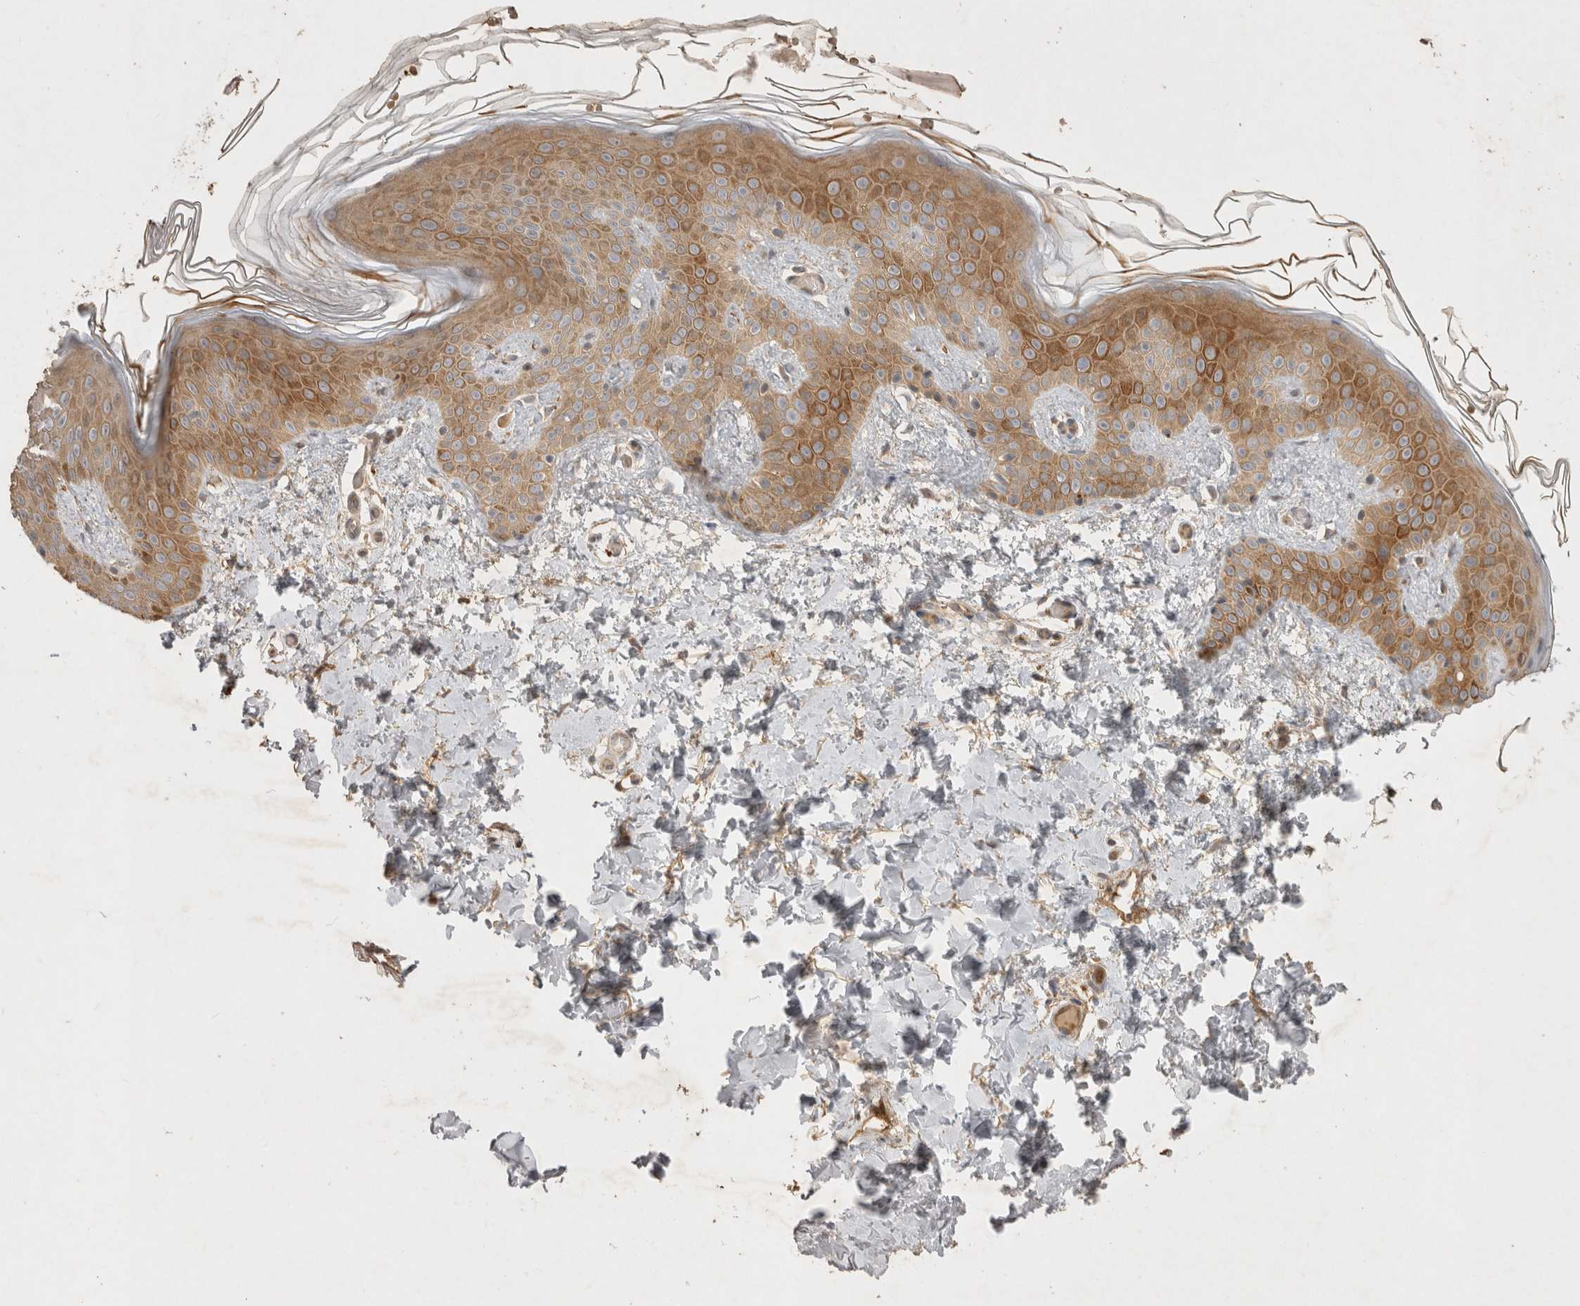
{"staining": {"intensity": "weak", "quantity": ">75%", "location": "cytoplasmic/membranous"}, "tissue": "skin", "cell_type": "Fibroblasts", "image_type": "normal", "snomed": [{"axis": "morphology", "description": "Normal tissue, NOS"}, {"axis": "morphology", "description": "Neoplasm, benign, NOS"}, {"axis": "topography", "description": "Skin"}, {"axis": "topography", "description": "Soft tissue"}], "caption": "Weak cytoplasmic/membranous expression for a protein is present in approximately >75% of fibroblasts of benign skin using immunohistochemistry (IHC).", "gene": "PPP1R42", "patient": {"sex": "male", "age": 26}}